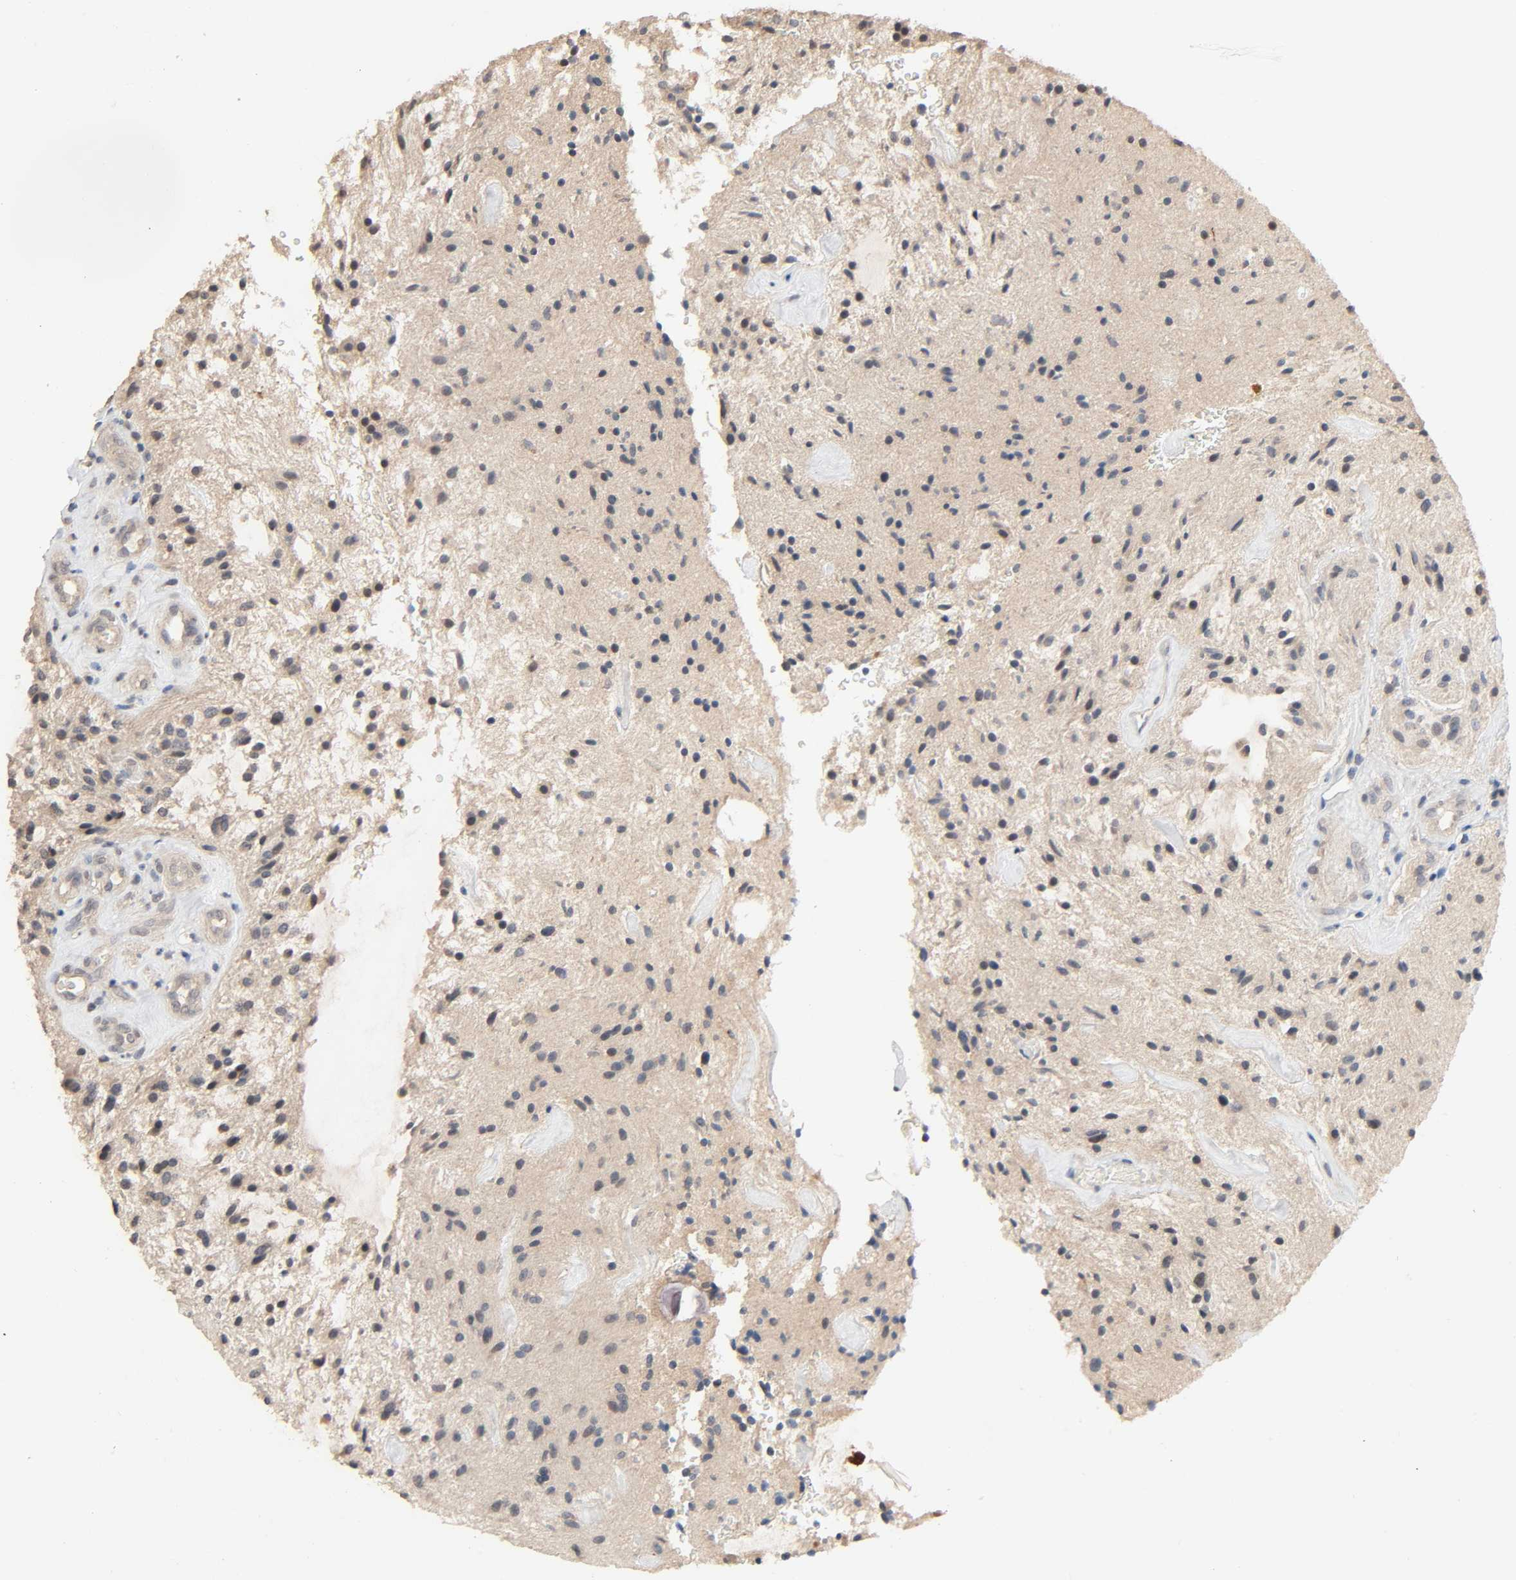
{"staining": {"intensity": "weak", "quantity": "25%-75%", "location": "cytoplasmic/membranous"}, "tissue": "glioma", "cell_type": "Tumor cells", "image_type": "cancer", "snomed": [{"axis": "morphology", "description": "Glioma, malignant, NOS"}, {"axis": "topography", "description": "Cerebellum"}], "caption": "Immunohistochemistry (DAB (3,3'-diaminobenzidine)) staining of human glioma (malignant) shows weak cytoplasmic/membranous protein staining in about 25%-75% of tumor cells.", "gene": "MAGEA8", "patient": {"sex": "female", "age": 10}}